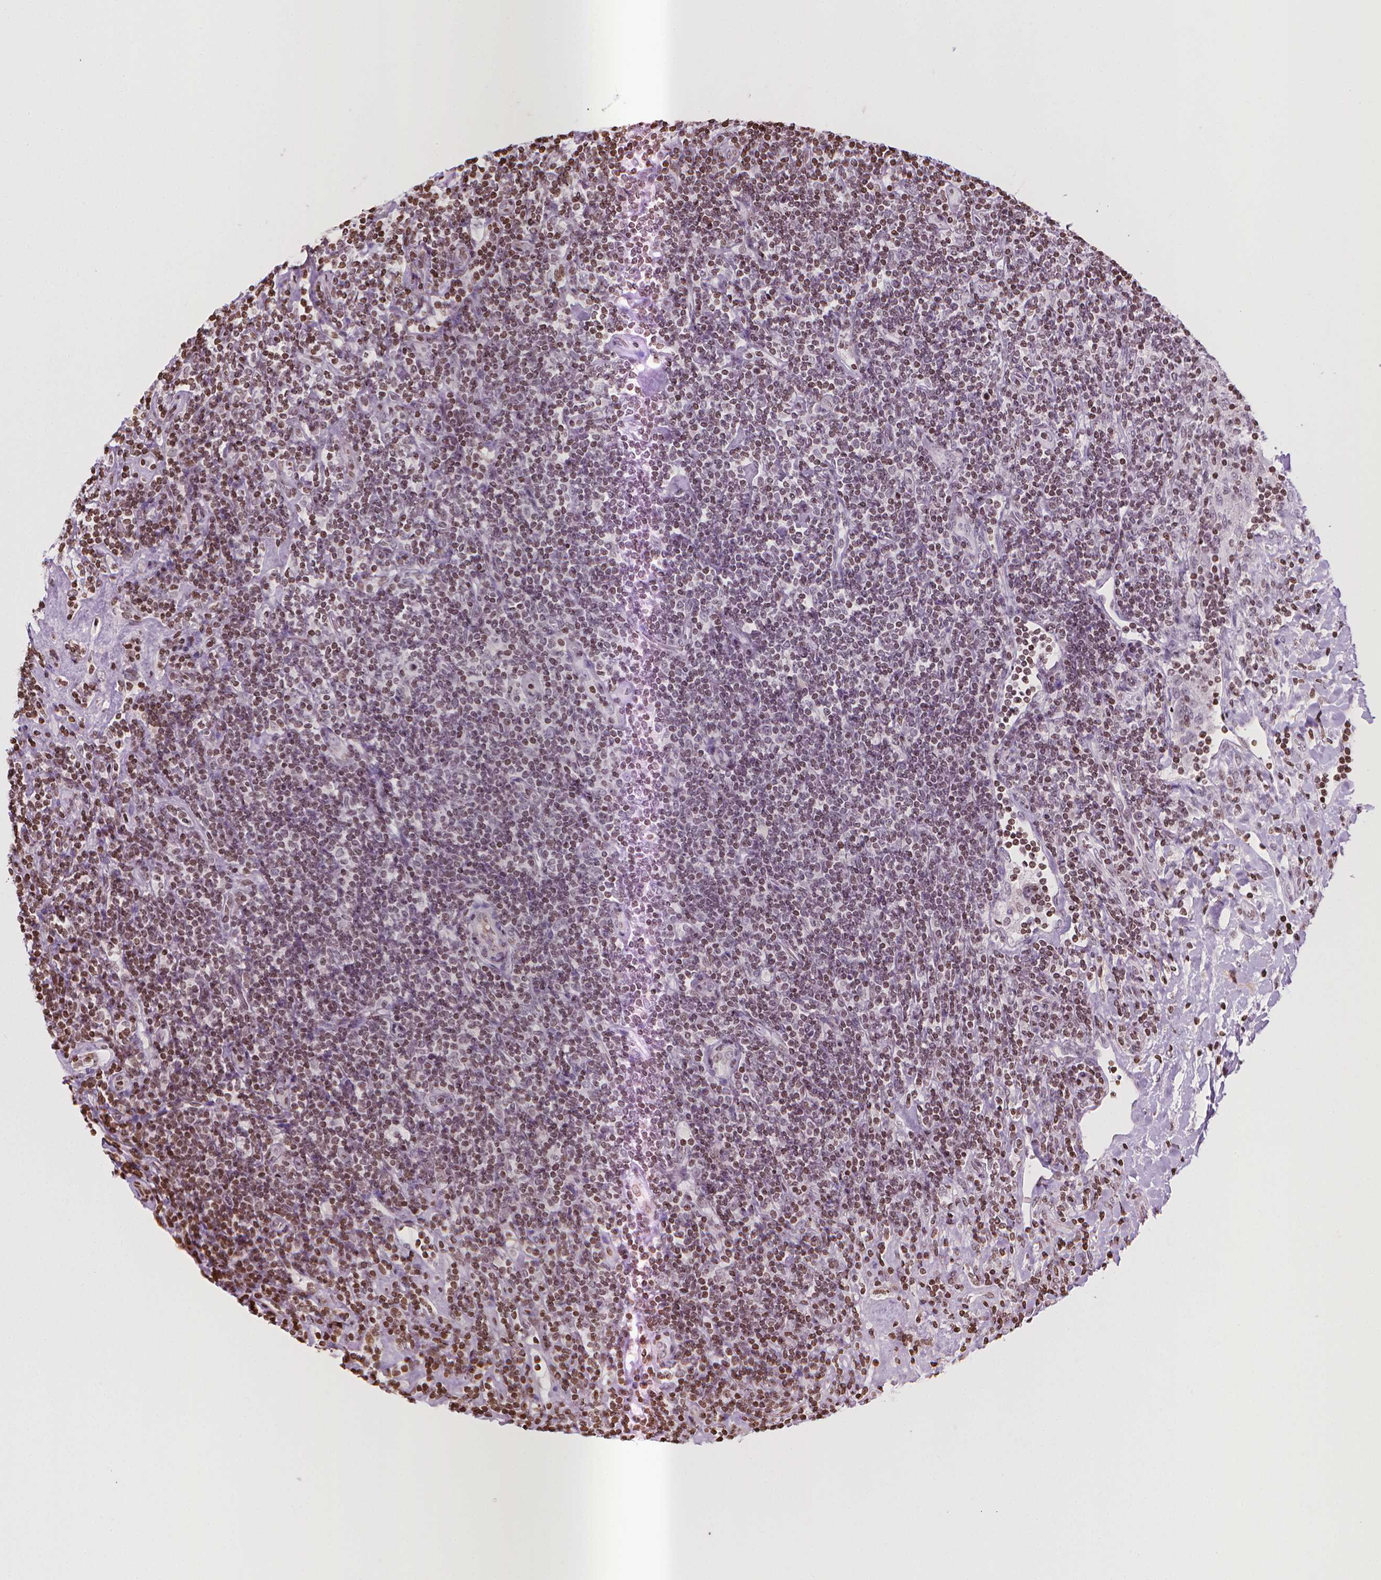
{"staining": {"intensity": "moderate", "quantity": "<25%", "location": "nuclear"}, "tissue": "lymphoma", "cell_type": "Tumor cells", "image_type": "cancer", "snomed": [{"axis": "morphology", "description": "Hodgkin's disease, NOS"}, {"axis": "topography", "description": "Lymph node"}], "caption": "Lymphoma stained for a protein (brown) exhibits moderate nuclear positive expression in about <25% of tumor cells.", "gene": "PIP4K2A", "patient": {"sex": "male", "age": 40}}